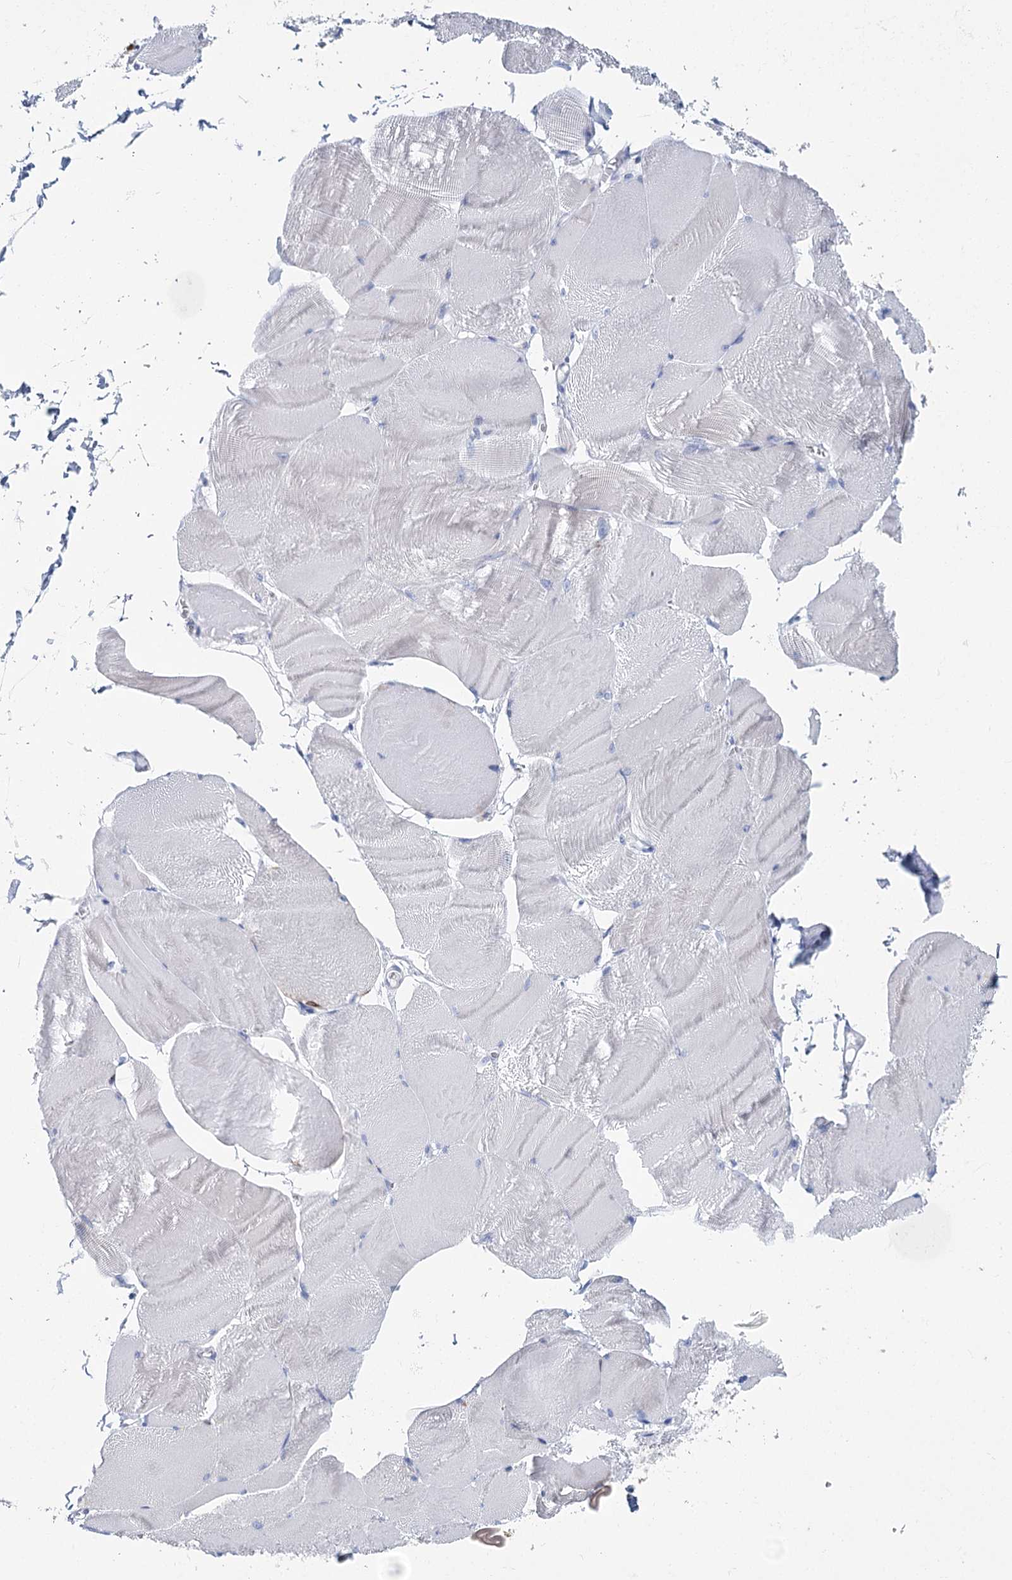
{"staining": {"intensity": "negative", "quantity": "none", "location": "none"}, "tissue": "skeletal muscle", "cell_type": "Myocytes", "image_type": "normal", "snomed": [{"axis": "morphology", "description": "Normal tissue, NOS"}, {"axis": "morphology", "description": "Basal cell carcinoma"}, {"axis": "topography", "description": "Skeletal muscle"}], "caption": "The immunohistochemistry (IHC) image has no significant positivity in myocytes of skeletal muscle.", "gene": "METTL7B", "patient": {"sex": "female", "age": 64}}